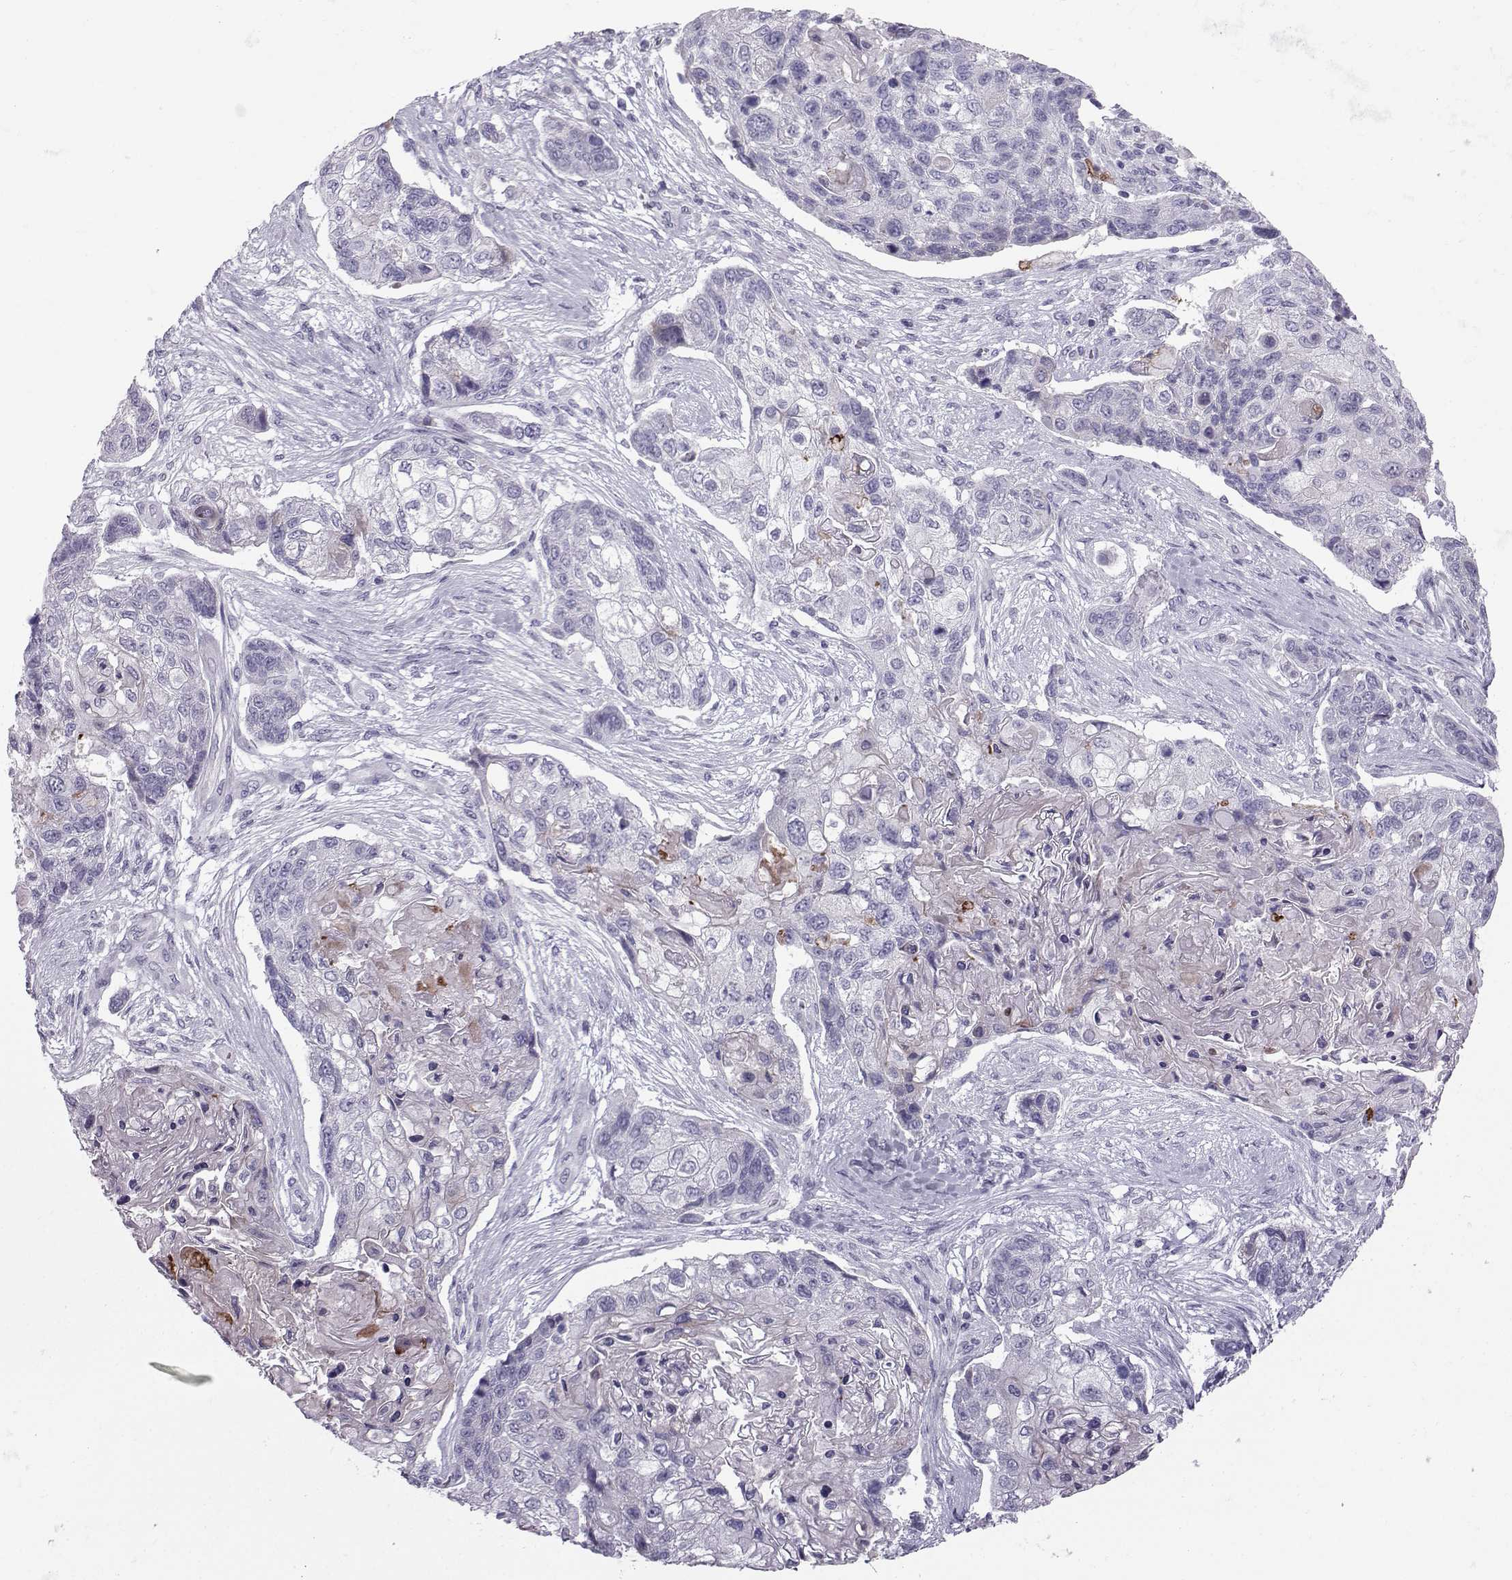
{"staining": {"intensity": "negative", "quantity": "none", "location": "none"}, "tissue": "lung cancer", "cell_type": "Tumor cells", "image_type": "cancer", "snomed": [{"axis": "morphology", "description": "Squamous cell carcinoma, NOS"}, {"axis": "topography", "description": "Lung"}], "caption": "The photomicrograph demonstrates no staining of tumor cells in squamous cell carcinoma (lung).", "gene": "DMRT3", "patient": {"sex": "male", "age": 69}}